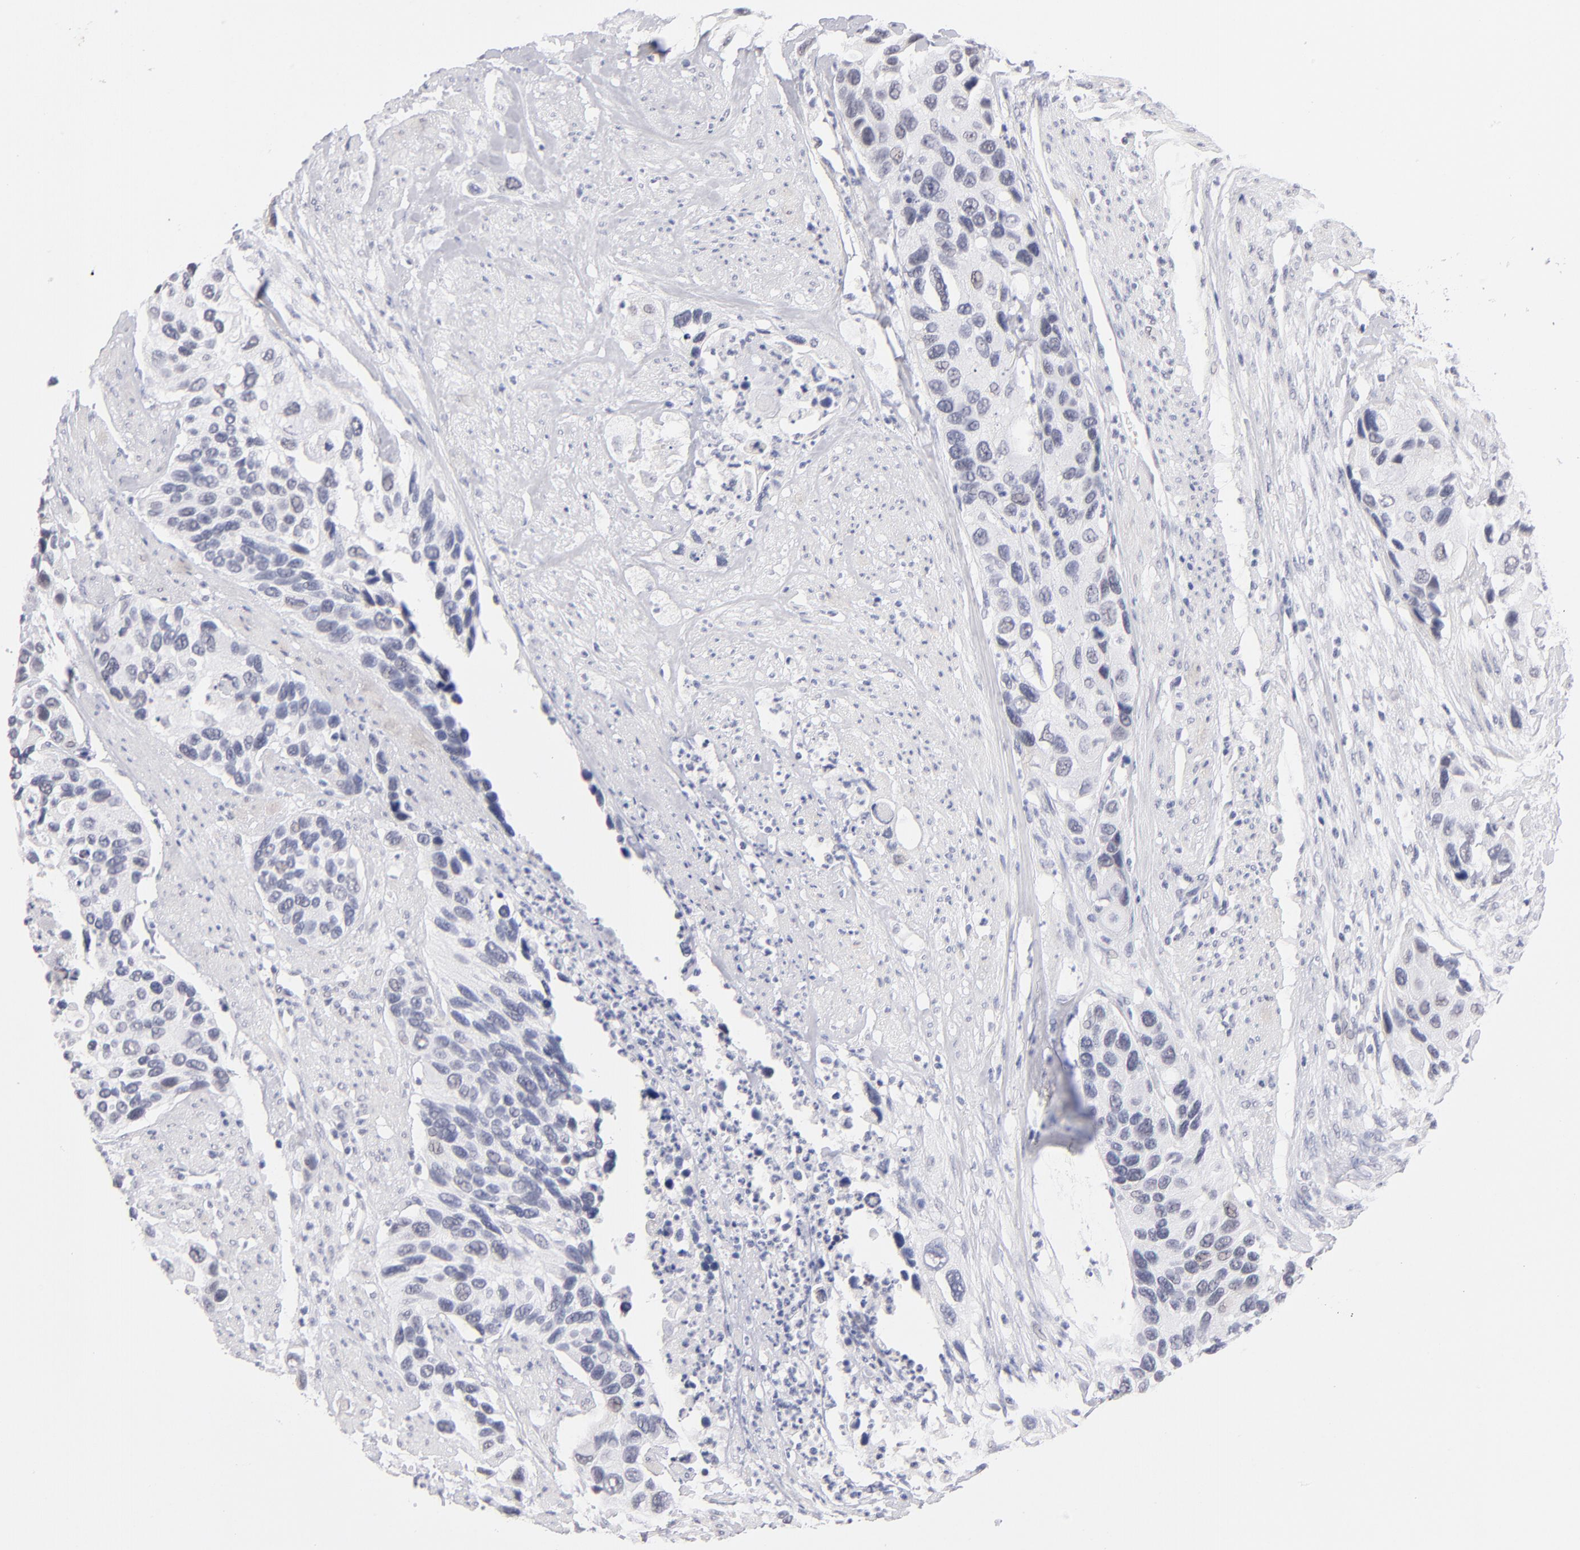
{"staining": {"intensity": "negative", "quantity": "none", "location": "none"}, "tissue": "urothelial cancer", "cell_type": "Tumor cells", "image_type": "cancer", "snomed": [{"axis": "morphology", "description": "Urothelial carcinoma, High grade"}, {"axis": "topography", "description": "Urinary bladder"}], "caption": "This is an IHC histopathology image of urothelial carcinoma (high-grade). There is no positivity in tumor cells.", "gene": "TEX11", "patient": {"sex": "male", "age": 66}}